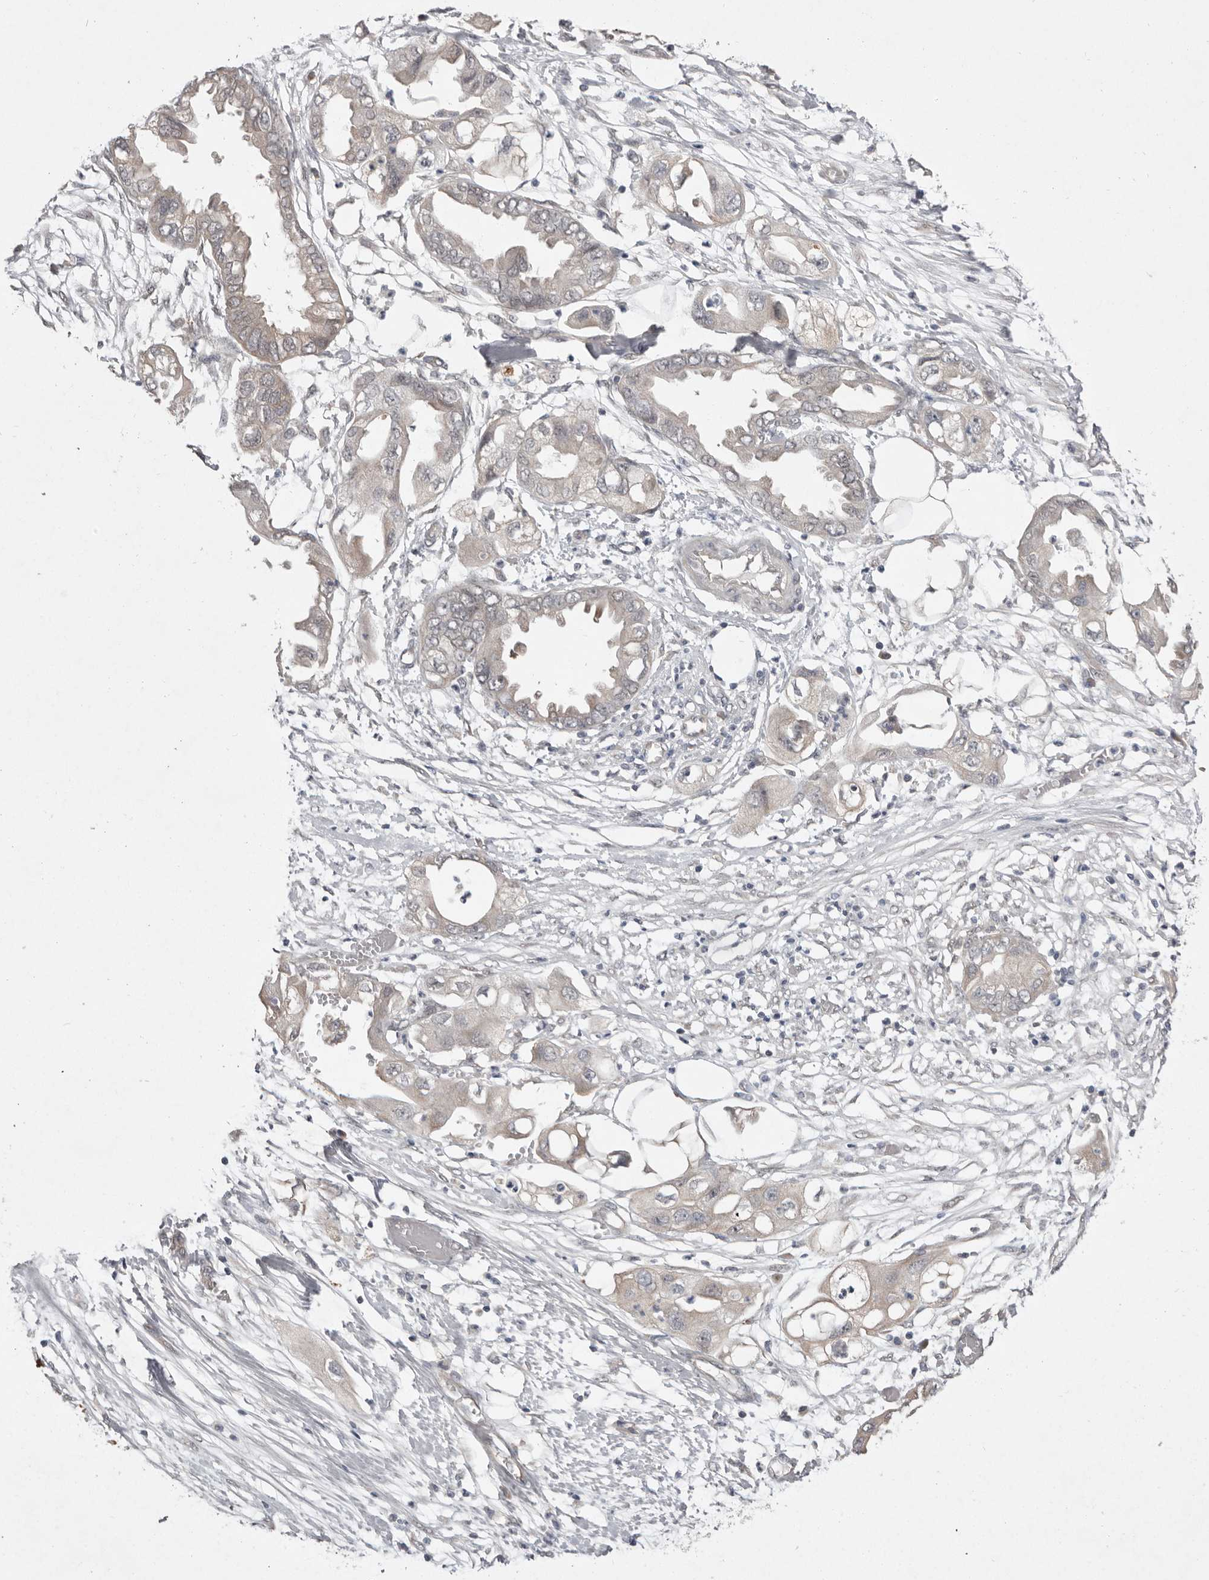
{"staining": {"intensity": "negative", "quantity": "none", "location": "none"}, "tissue": "endometrial cancer", "cell_type": "Tumor cells", "image_type": "cancer", "snomed": [{"axis": "morphology", "description": "Adenocarcinoma, NOS"}, {"axis": "morphology", "description": "Adenocarcinoma, metastatic, NOS"}, {"axis": "topography", "description": "Adipose tissue"}, {"axis": "topography", "description": "Endometrium"}], "caption": "This is an IHC image of endometrial adenocarcinoma. There is no positivity in tumor cells.", "gene": "NSUN4", "patient": {"sex": "female", "age": 67}}